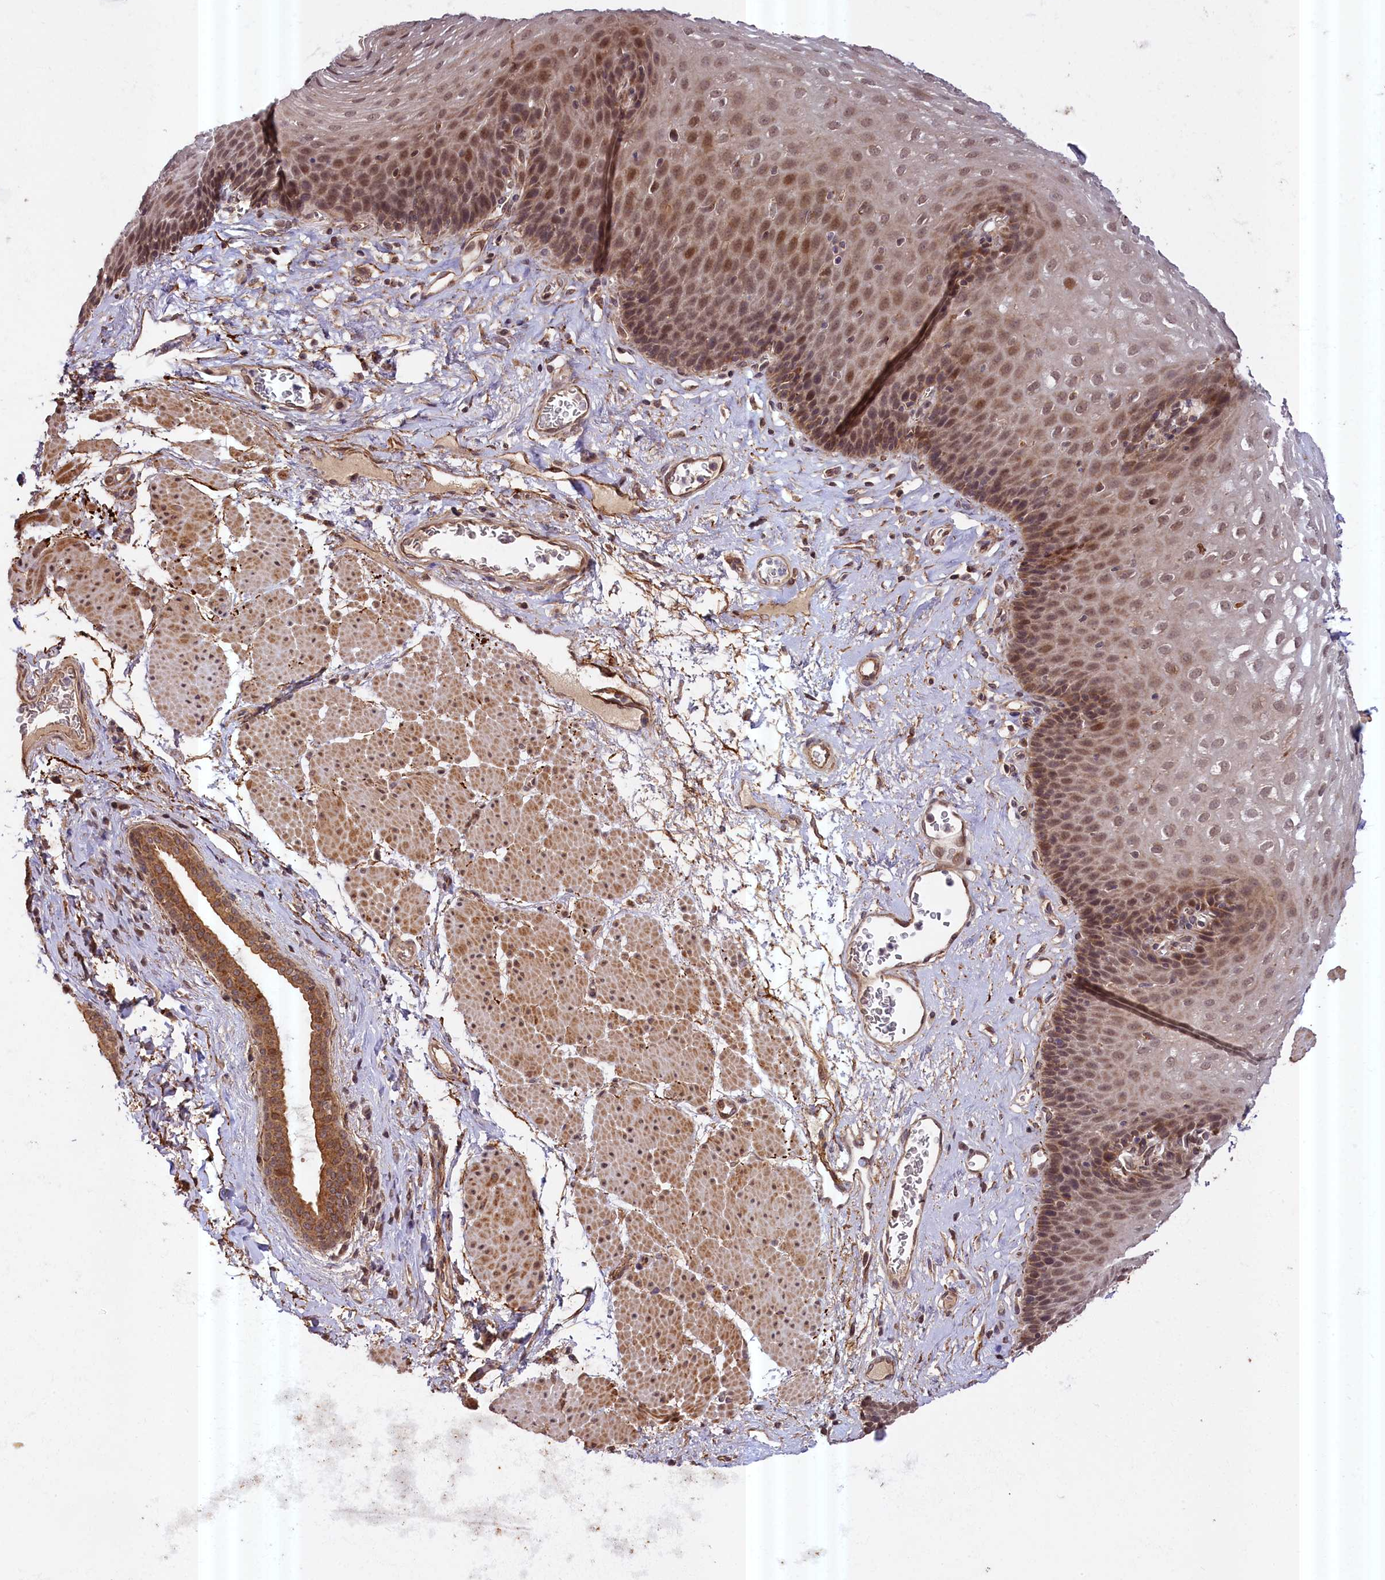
{"staining": {"intensity": "moderate", "quantity": ">75%", "location": "nuclear"}, "tissue": "esophagus", "cell_type": "Squamous epithelial cells", "image_type": "normal", "snomed": [{"axis": "morphology", "description": "Normal tissue, NOS"}, {"axis": "topography", "description": "Esophagus"}], "caption": "A high-resolution image shows immunohistochemistry (IHC) staining of unremarkable esophagus, which demonstrates moderate nuclear expression in about >75% of squamous epithelial cells. The staining was performed using DAB (3,3'-diaminobenzidine) to visualize the protein expression in brown, while the nuclei were stained in blue with hematoxylin (Magnification: 20x).", "gene": "ZNF480", "patient": {"sex": "female", "age": 66}}